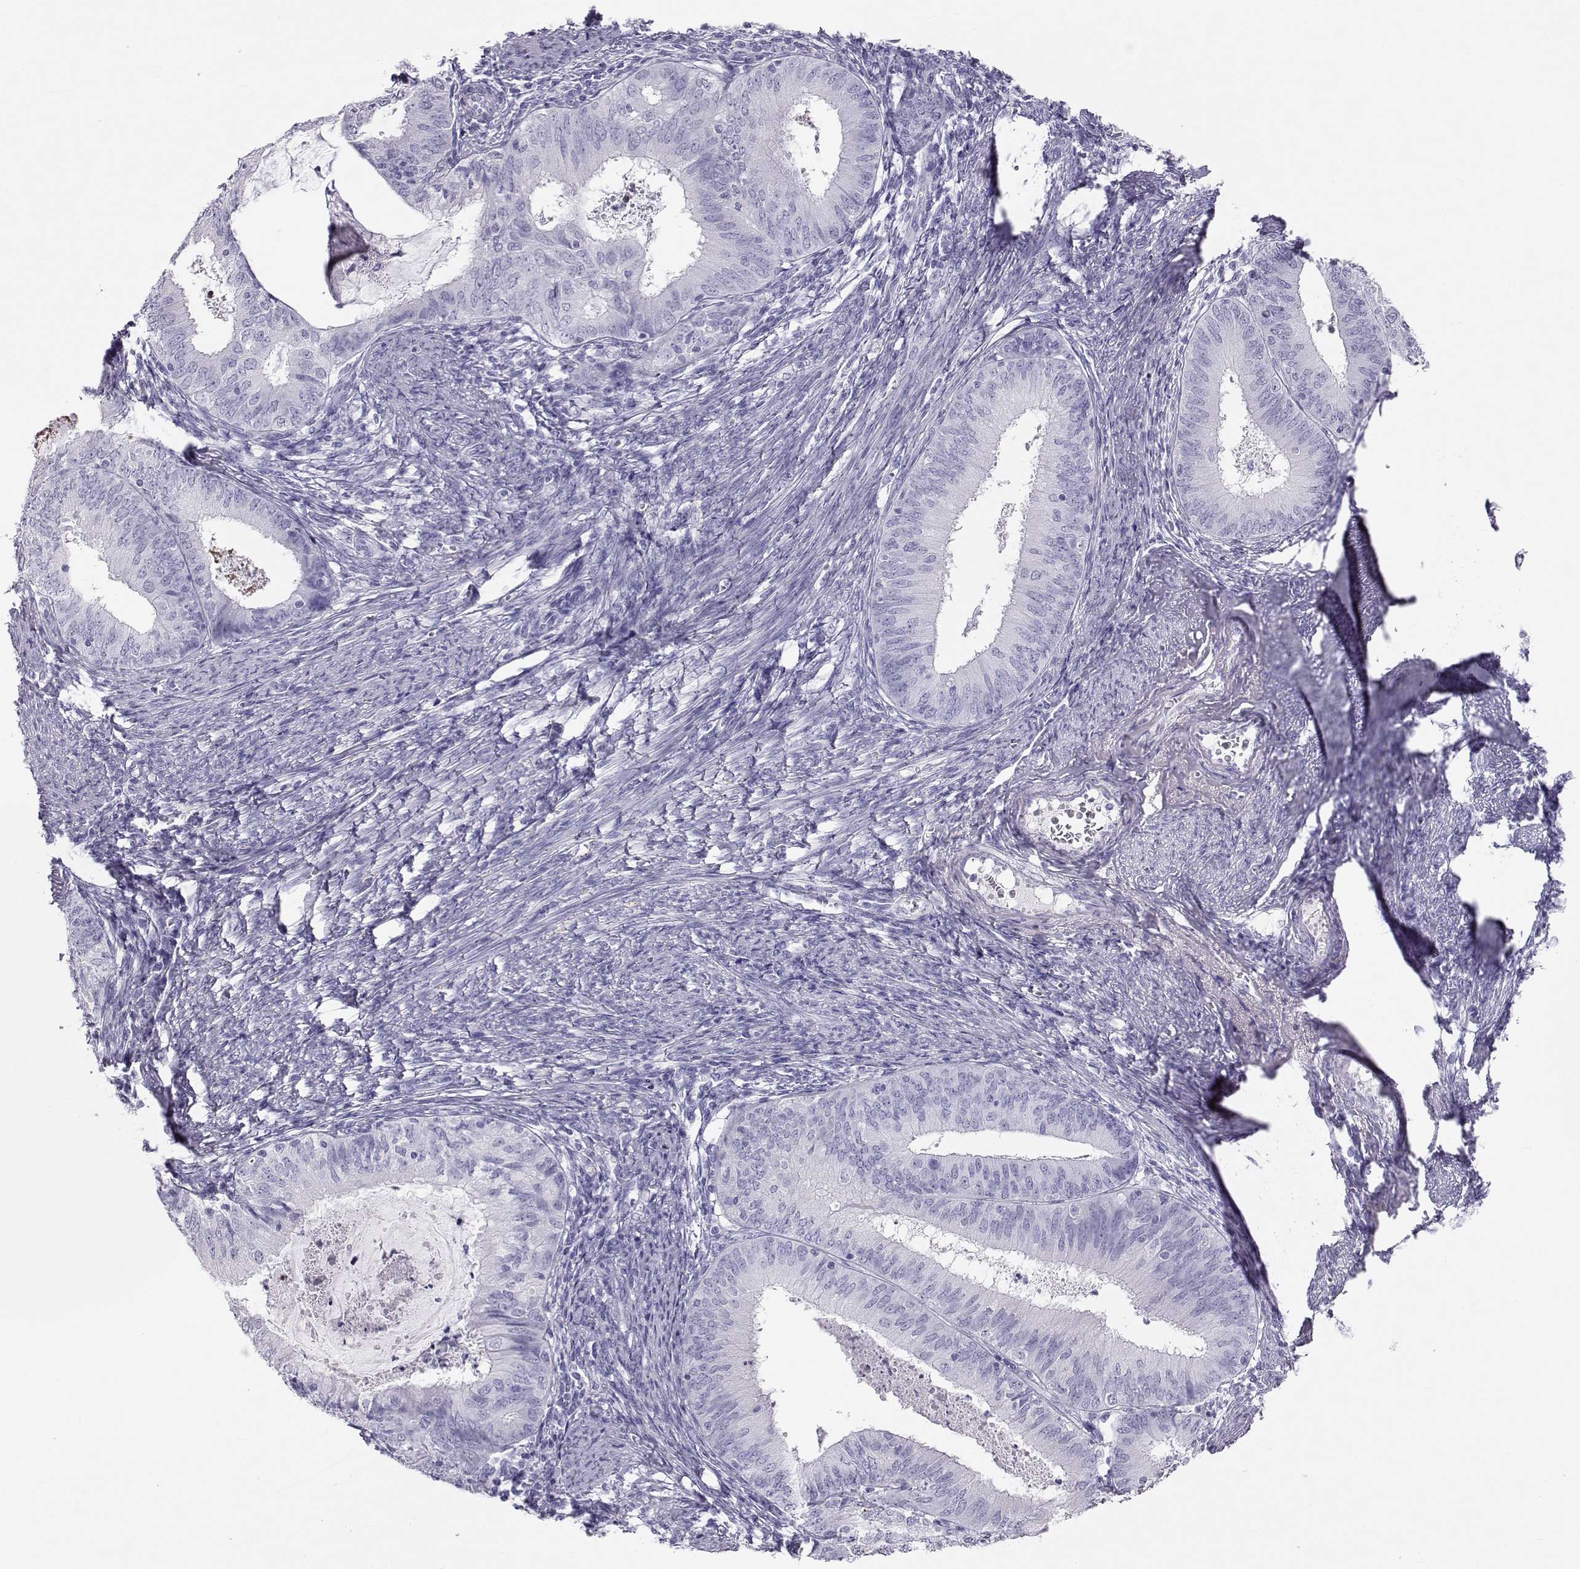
{"staining": {"intensity": "negative", "quantity": "none", "location": "none"}, "tissue": "endometrial cancer", "cell_type": "Tumor cells", "image_type": "cancer", "snomed": [{"axis": "morphology", "description": "Adenocarcinoma, NOS"}, {"axis": "topography", "description": "Endometrium"}], "caption": "High power microscopy micrograph of an immunohistochemistry image of endometrial adenocarcinoma, revealing no significant positivity in tumor cells.", "gene": "RD3", "patient": {"sex": "female", "age": 57}}